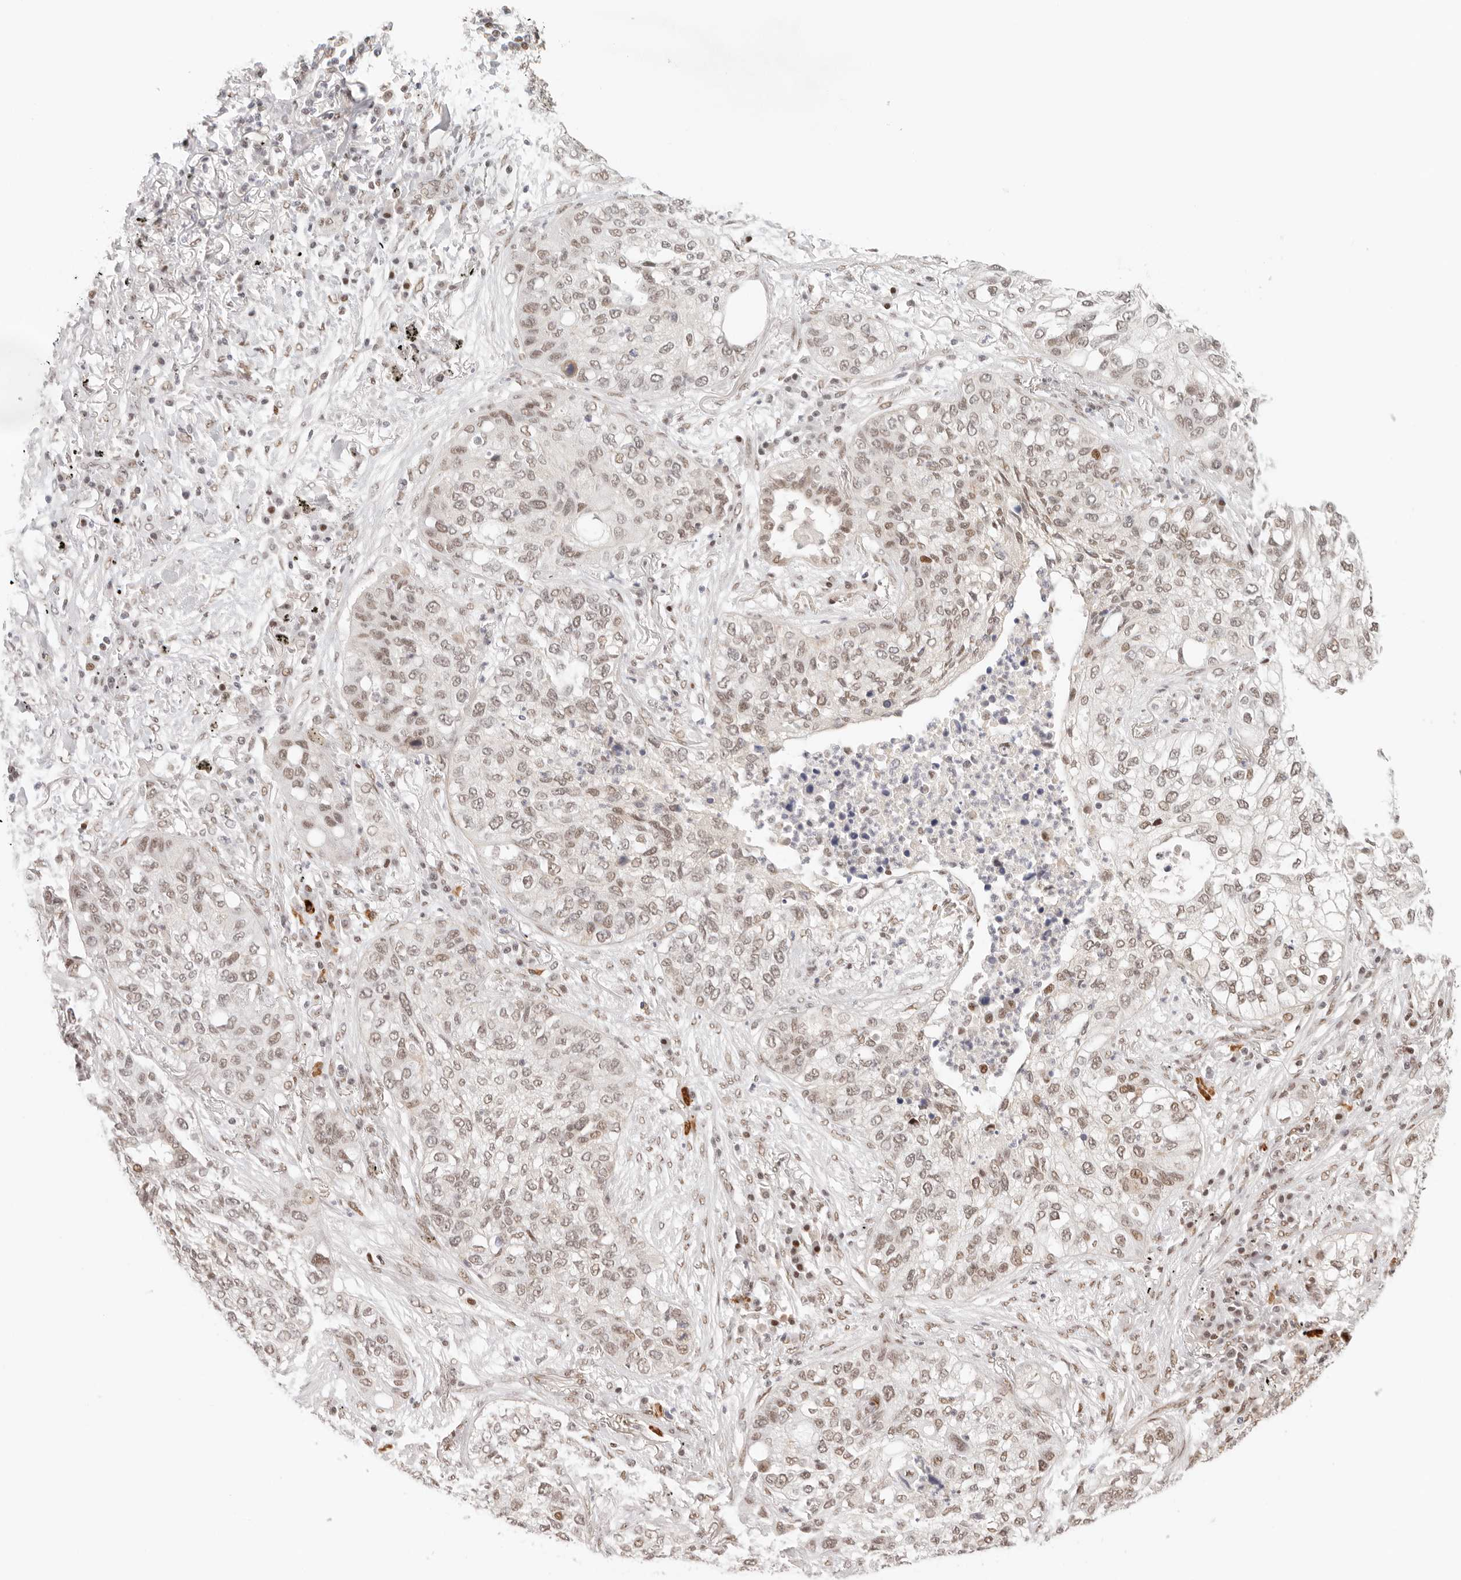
{"staining": {"intensity": "moderate", "quantity": ">75%", "location": "nuclear"}, "tissue": "lung cancer", "cell_type": "Tumor cells", "image_type": "cancer", "snomed": [{"axis": "morphology", "description": "Squamous cell carcinoma, NOS"}, {"axis": "topography", "description": "Lung"}], "caption": "Tumor cells demonstrate moderate nuclear positivity in about >75% of cells in squamous cell carcinoma (lung).", "gene": "HOXC5", "patient": {"sex": "female", "age": 63}}